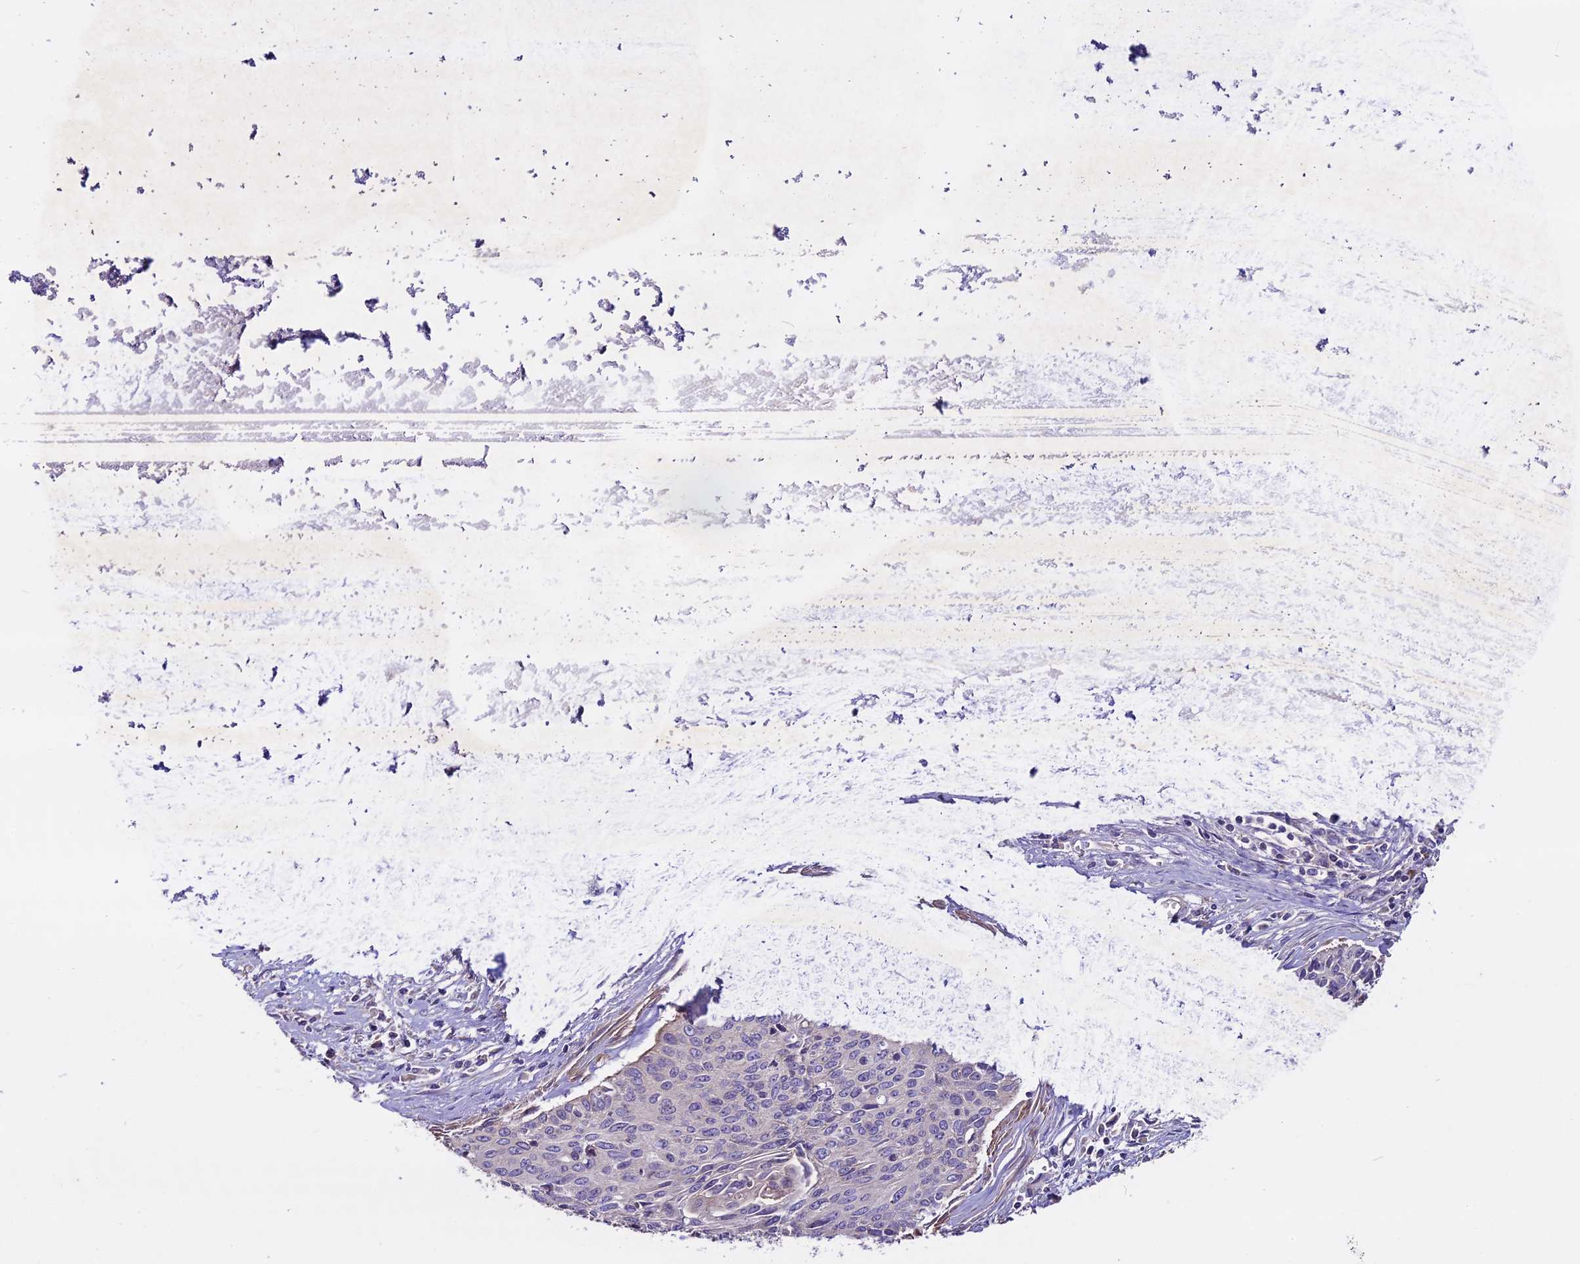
{"staining": {"intensity": "negative", "quantity": "none", "location": "none"}, "tissue": "cervical cancer", "cell_type": "Tumor cells", "image_type": "cancer", "snomed": [{"axis": "morphology", "description": "Squamous cell carcinoma, NOS"}, {"axis": "topography", "description": "Cervix"}], "caption": "An IHC micrograph of cervical cancer is shown. There is no staining in tumor cells of cervical cancer.", "gene": "ANO3", "patient": {"sex": "female", "age": 55}}